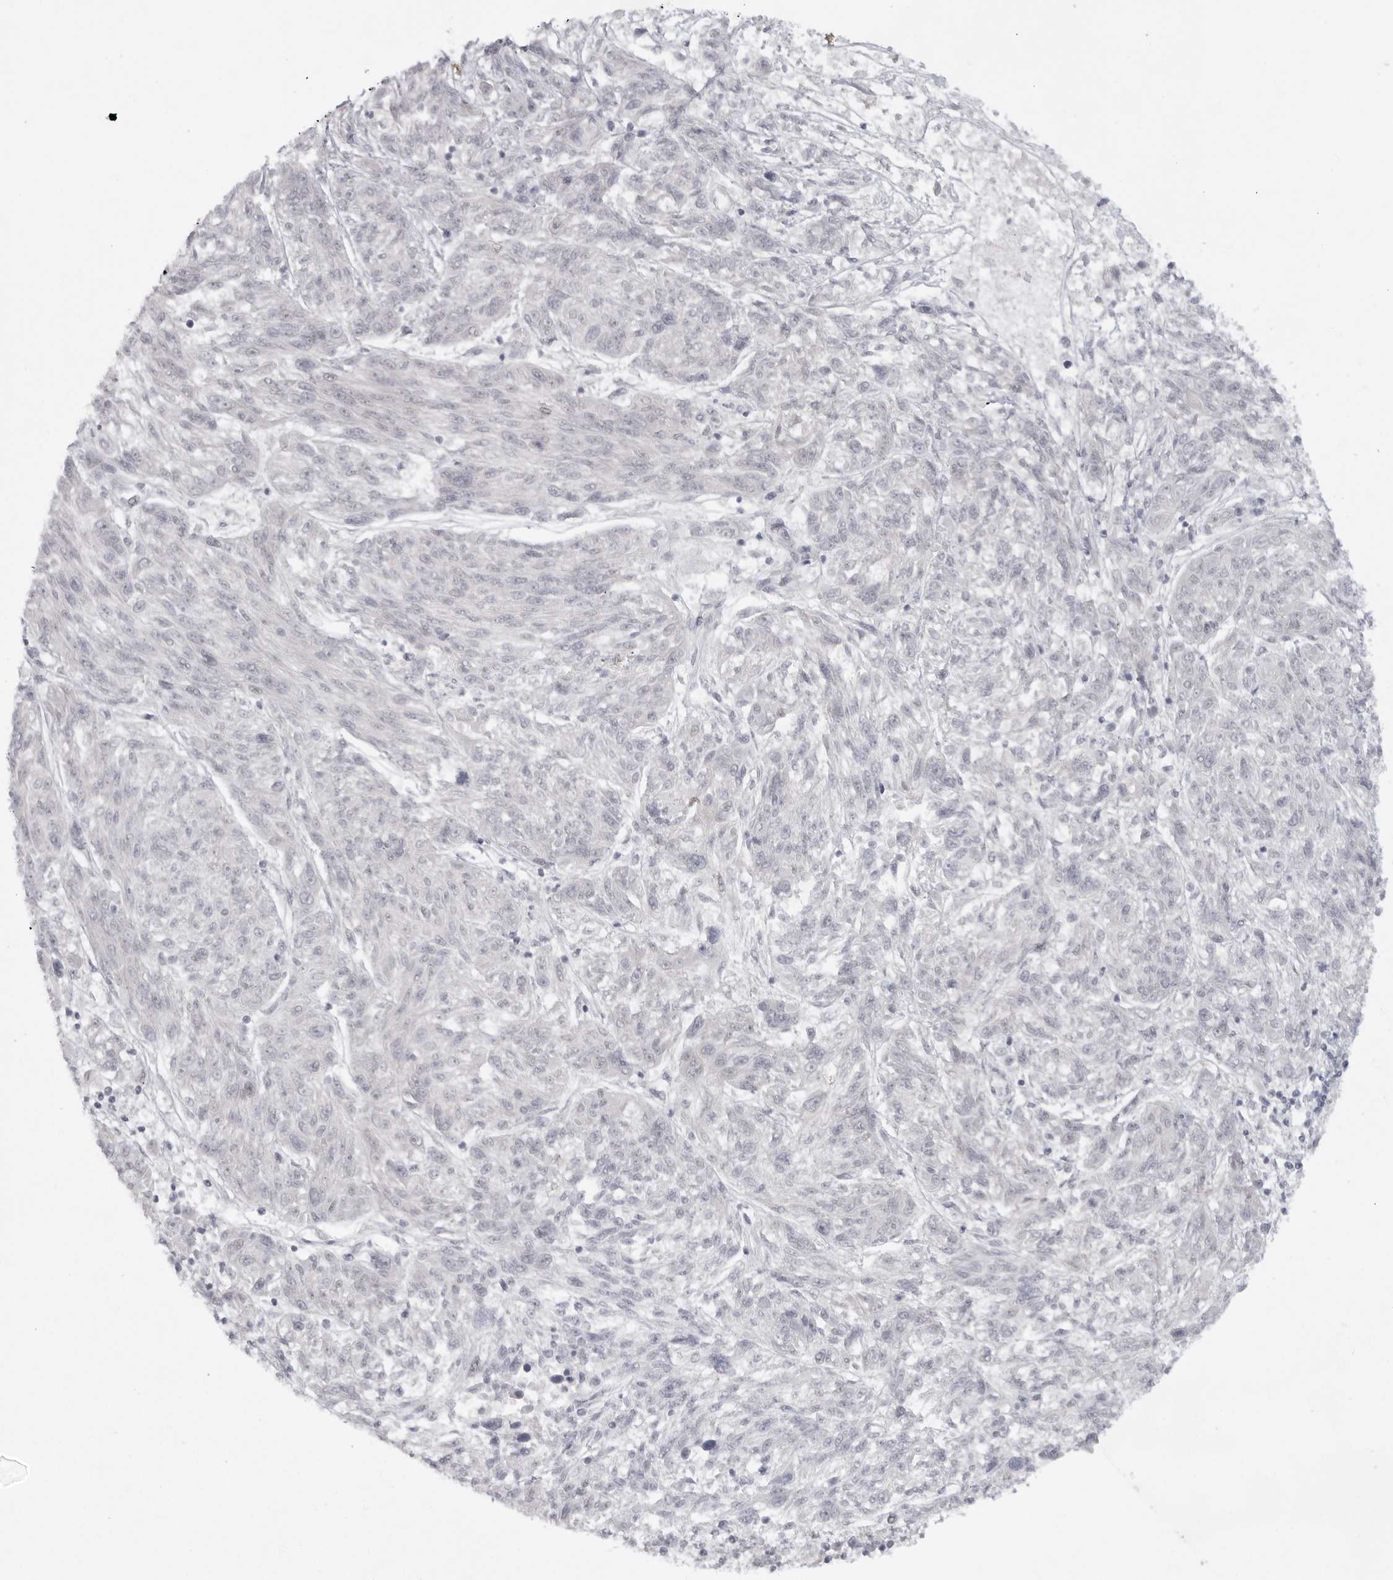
{"staining": {"intensity": "negative", "quantity": "none", "location": "none"}, "tissue": "melanoma", "cell_type": "Tumor cells", "image_type": "cancer", "snomed": [{"axis": "morphology", "description": "Malignant melanoma, NOS"}, {"axis": "topography", "description": "Skin"}], "caption": "A micrograph of malignant melanoma stained for a protein reveals no brown staining in tumor cells.", "gene": "TCTN3", "patient": {"sex": "male", "age": 53}}